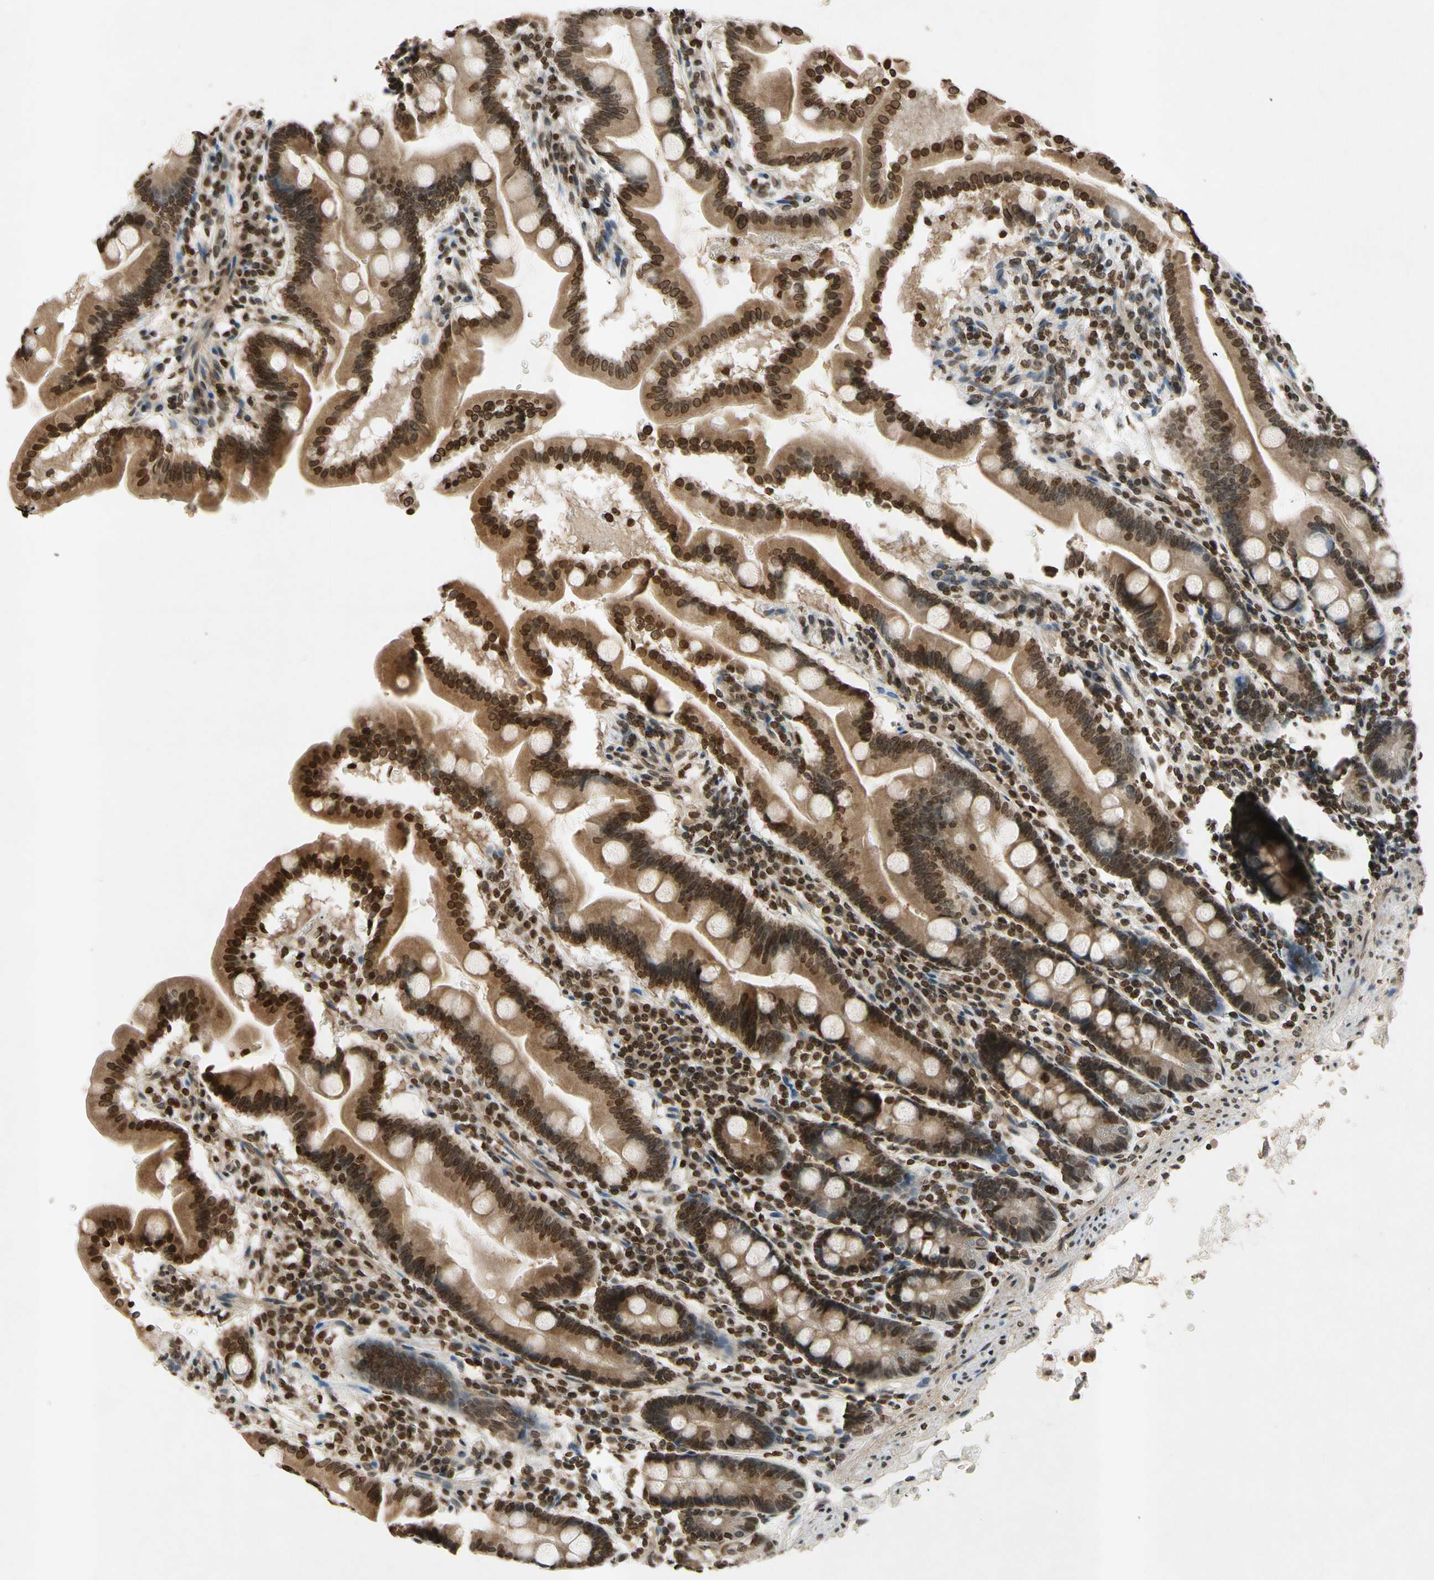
{"staining": {"intensity": "moderate", "quantity": ">75%", "location": "cytoplasmic/membranous,nuclear"}, "tissue": "duodenum", "cell_type": "Glandular cells", "image_type": "normal", "snomed": [{"axis": "morphology", "description": "Normal tissue, NOS"}, {"axis": "topography", "description": "Duodenum"}], "caption": "Immunohistochemical staining of unremarkable duodenum reveals >75% levels of moderate cytoplasmic/membranous,nuclear protein positivity in about >75% of glandular cells. (DAB IHC with brightfield microscopy, high magnification).", "gene": "HOXB3", "patient": {"sex": "male", "age": 50}}